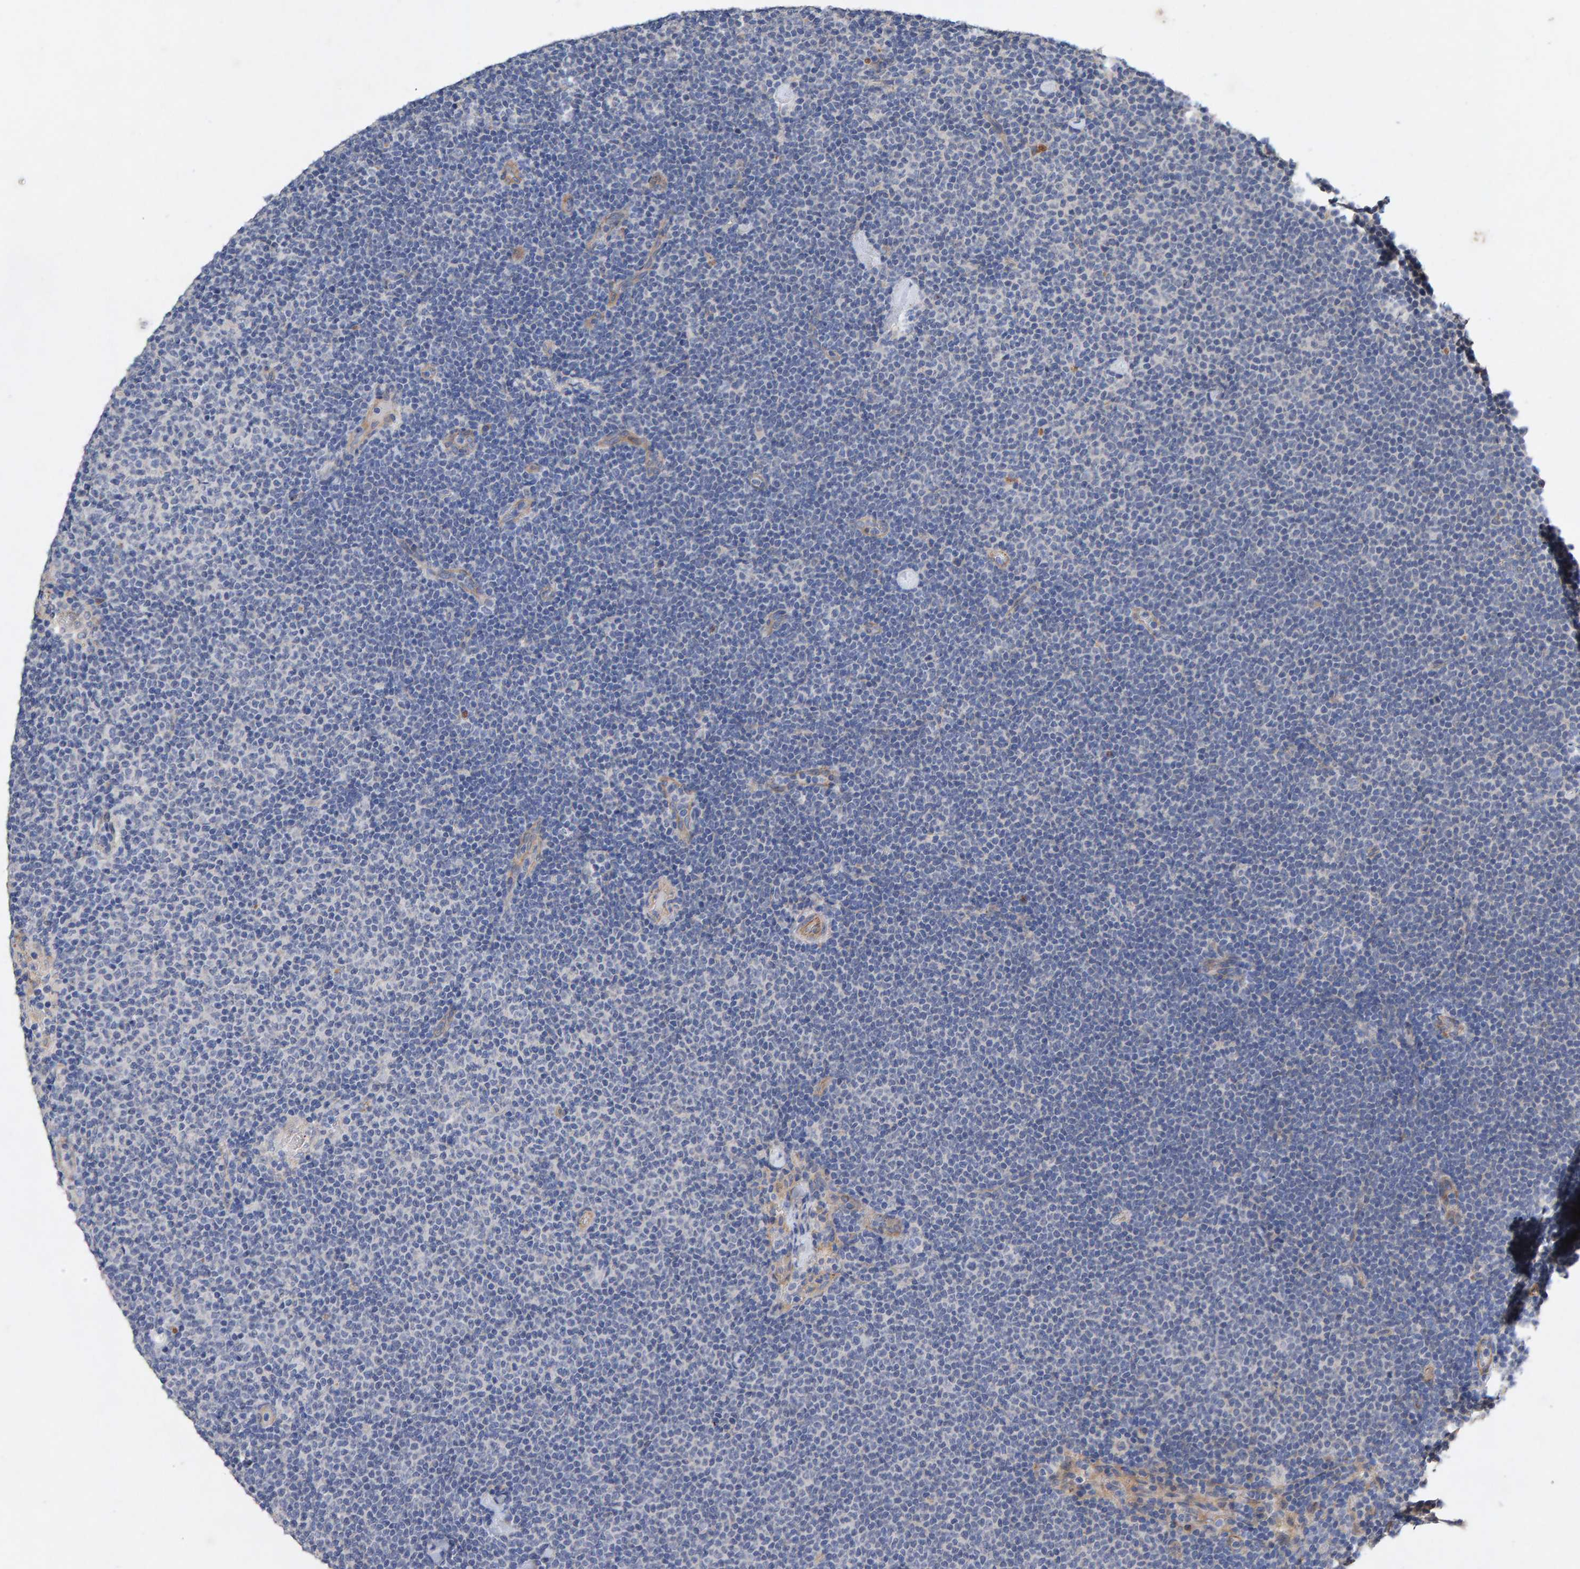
{"staining": {"intensity": "negative", "quantity": "none", "location": "none"}, "tissue": "lymphoma", "cell_type": "Tumor cells", "image_type": "cancer", "snomed": [{"axis": "morphology", "description": "Malignant lymphoma, non-Hodgkin's type, Low grade"}, {"axis": "topography", "description": "Lymph node"}], "caption": "There is no significant positivity in tumor cells of lymphoma. (Stains: DAB IHC with hematoxylin counter stain, Microscopy: brightfield microscopy at high magnification).", "gene": "EFR3A", "patient": {"sex": "female", "age": 53}}